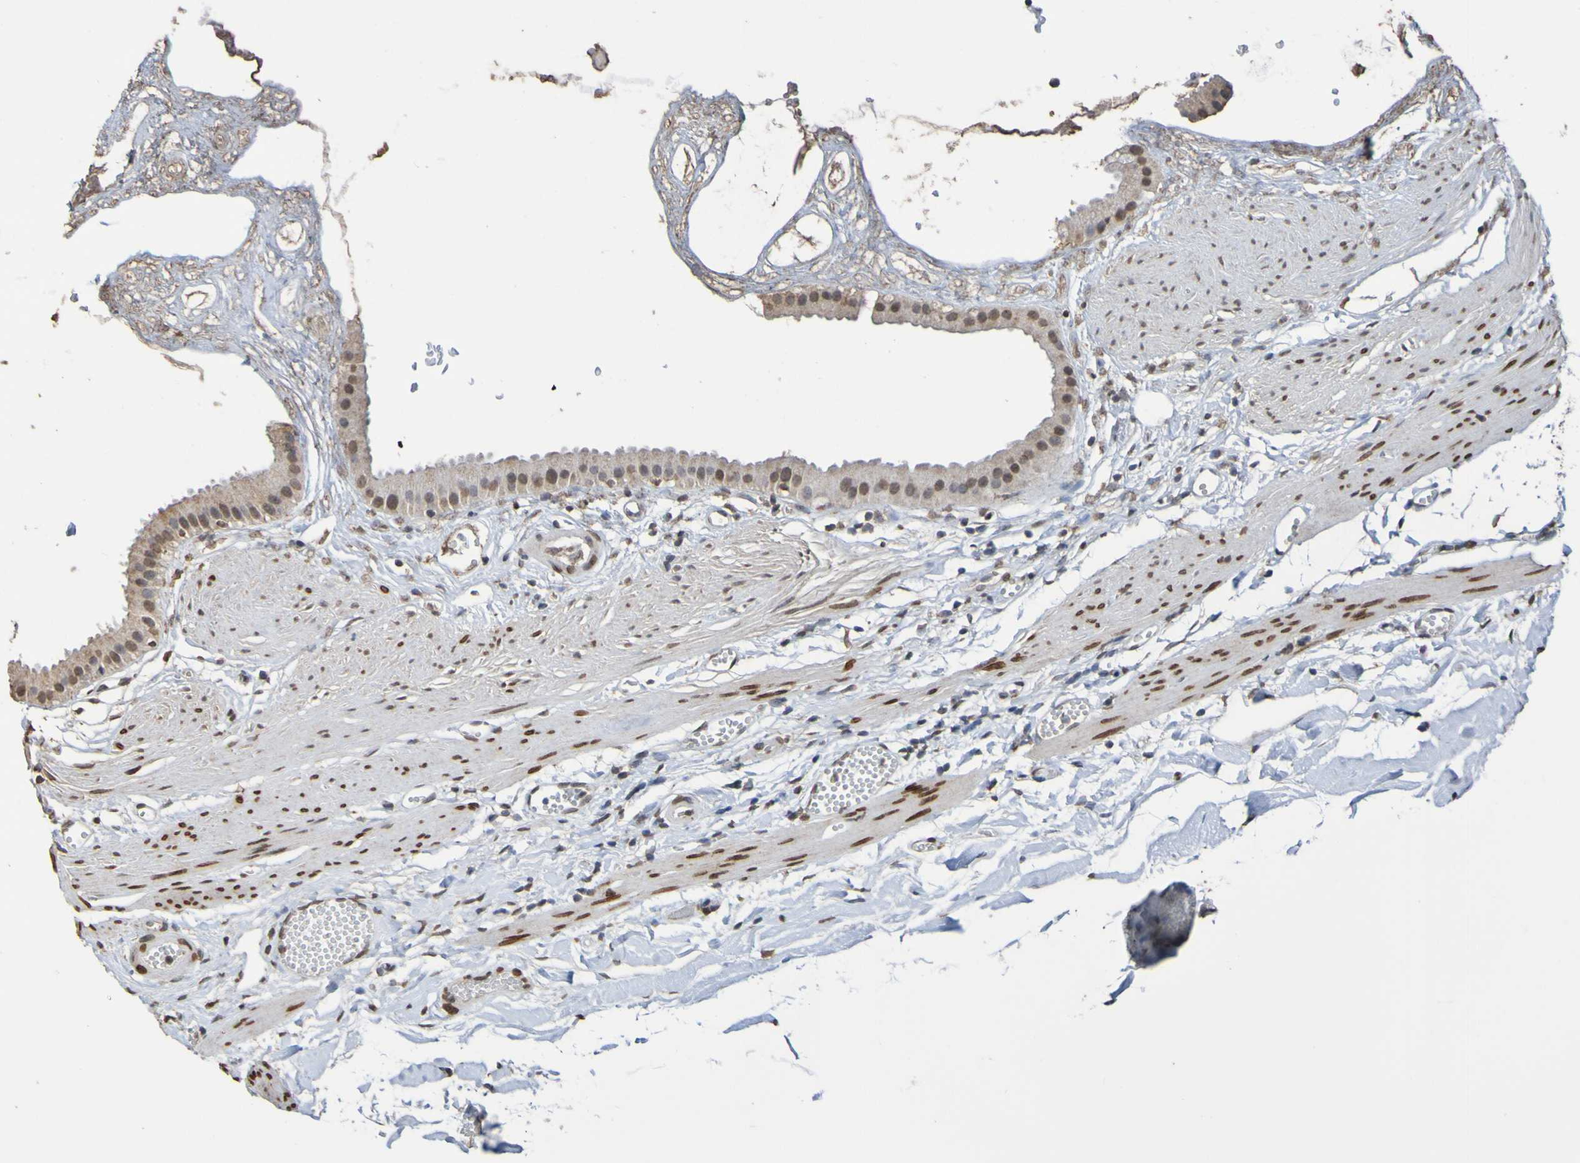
{"staining": {"intensity": "moderate", "quantity": "25%-75%", "location": "cytoplasmic/membranous,nuclear"}, "tissue": "gallbladder", "cell_type": "Glandular cells", "image_type": "normal", "snomed": [{"axis": "morphology", "description": "Normal tissue, NOS"}, {"axis": "topography", "description": "Gallbladder"}], "caption": "IHC image of benign gallbladder stained for a protein (brown), which shows medium levels of moderate cytoplasmic/membranous,nuclear staining in approximately 25%-75% of glandular cells.", "gene": "ALKBH2", "patient": {"sex": "female", "age": 64}}